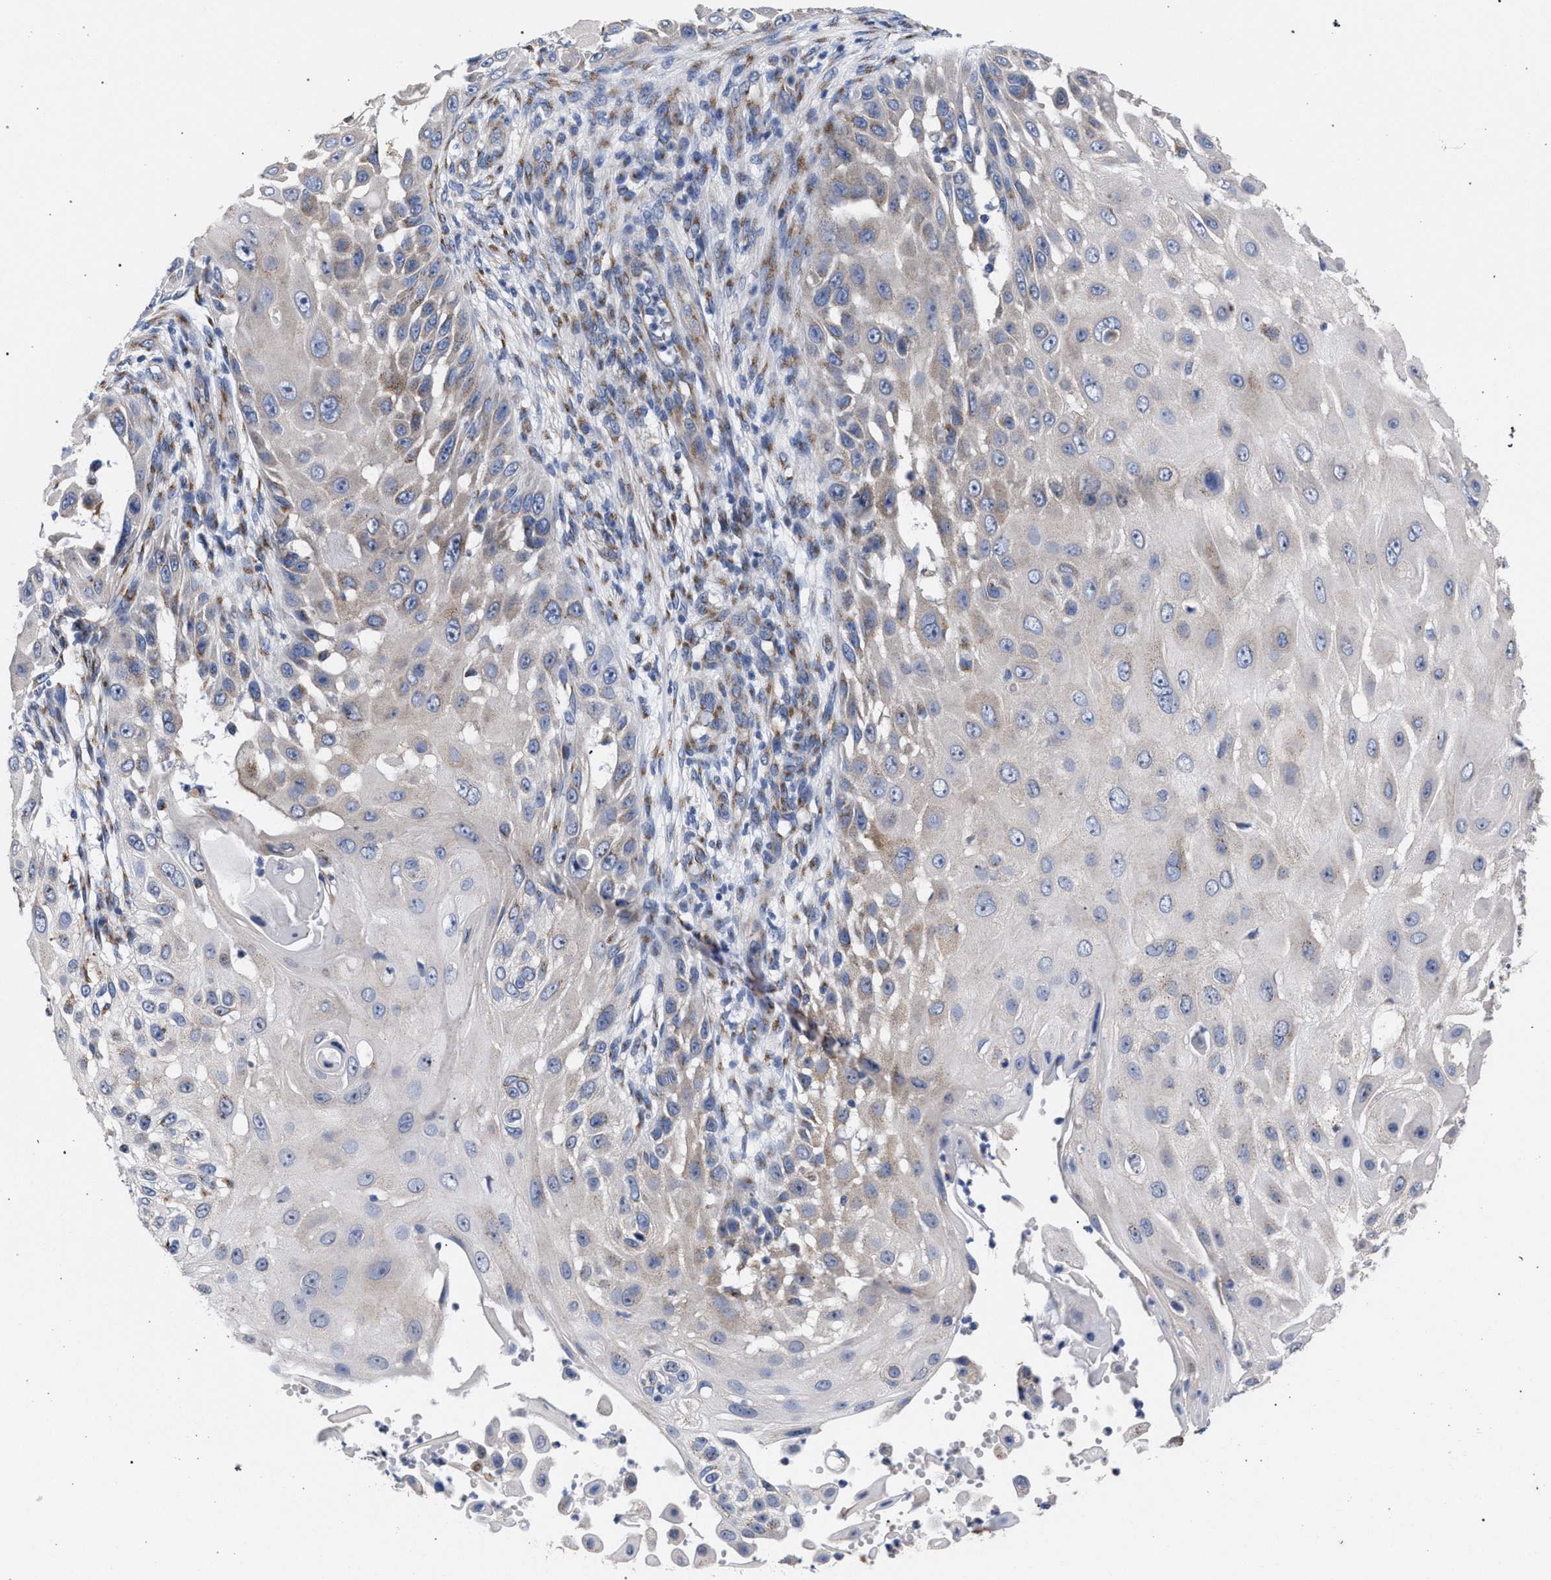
{"staining": {"intensity": "weak", "quantity": "25%-75%", "location": "cytoplasmic/membranous"}, "tissue": "skin cancer", "cell_type": "Tumor cells", "image_type": "cancer", "snomed": [{"axis": "morphology", "description": "Squamous cell carcinoma, NOS"}, {"axis": "topography", "description": "Skin"}], "caption": "A brown stain highlights weak cytoplasmic/membranous expression of a protein in skin squamous cell carcinoma tumor cells.", "gene": "GOLGA2", "patient": {"sex": "female", "age": 44}}